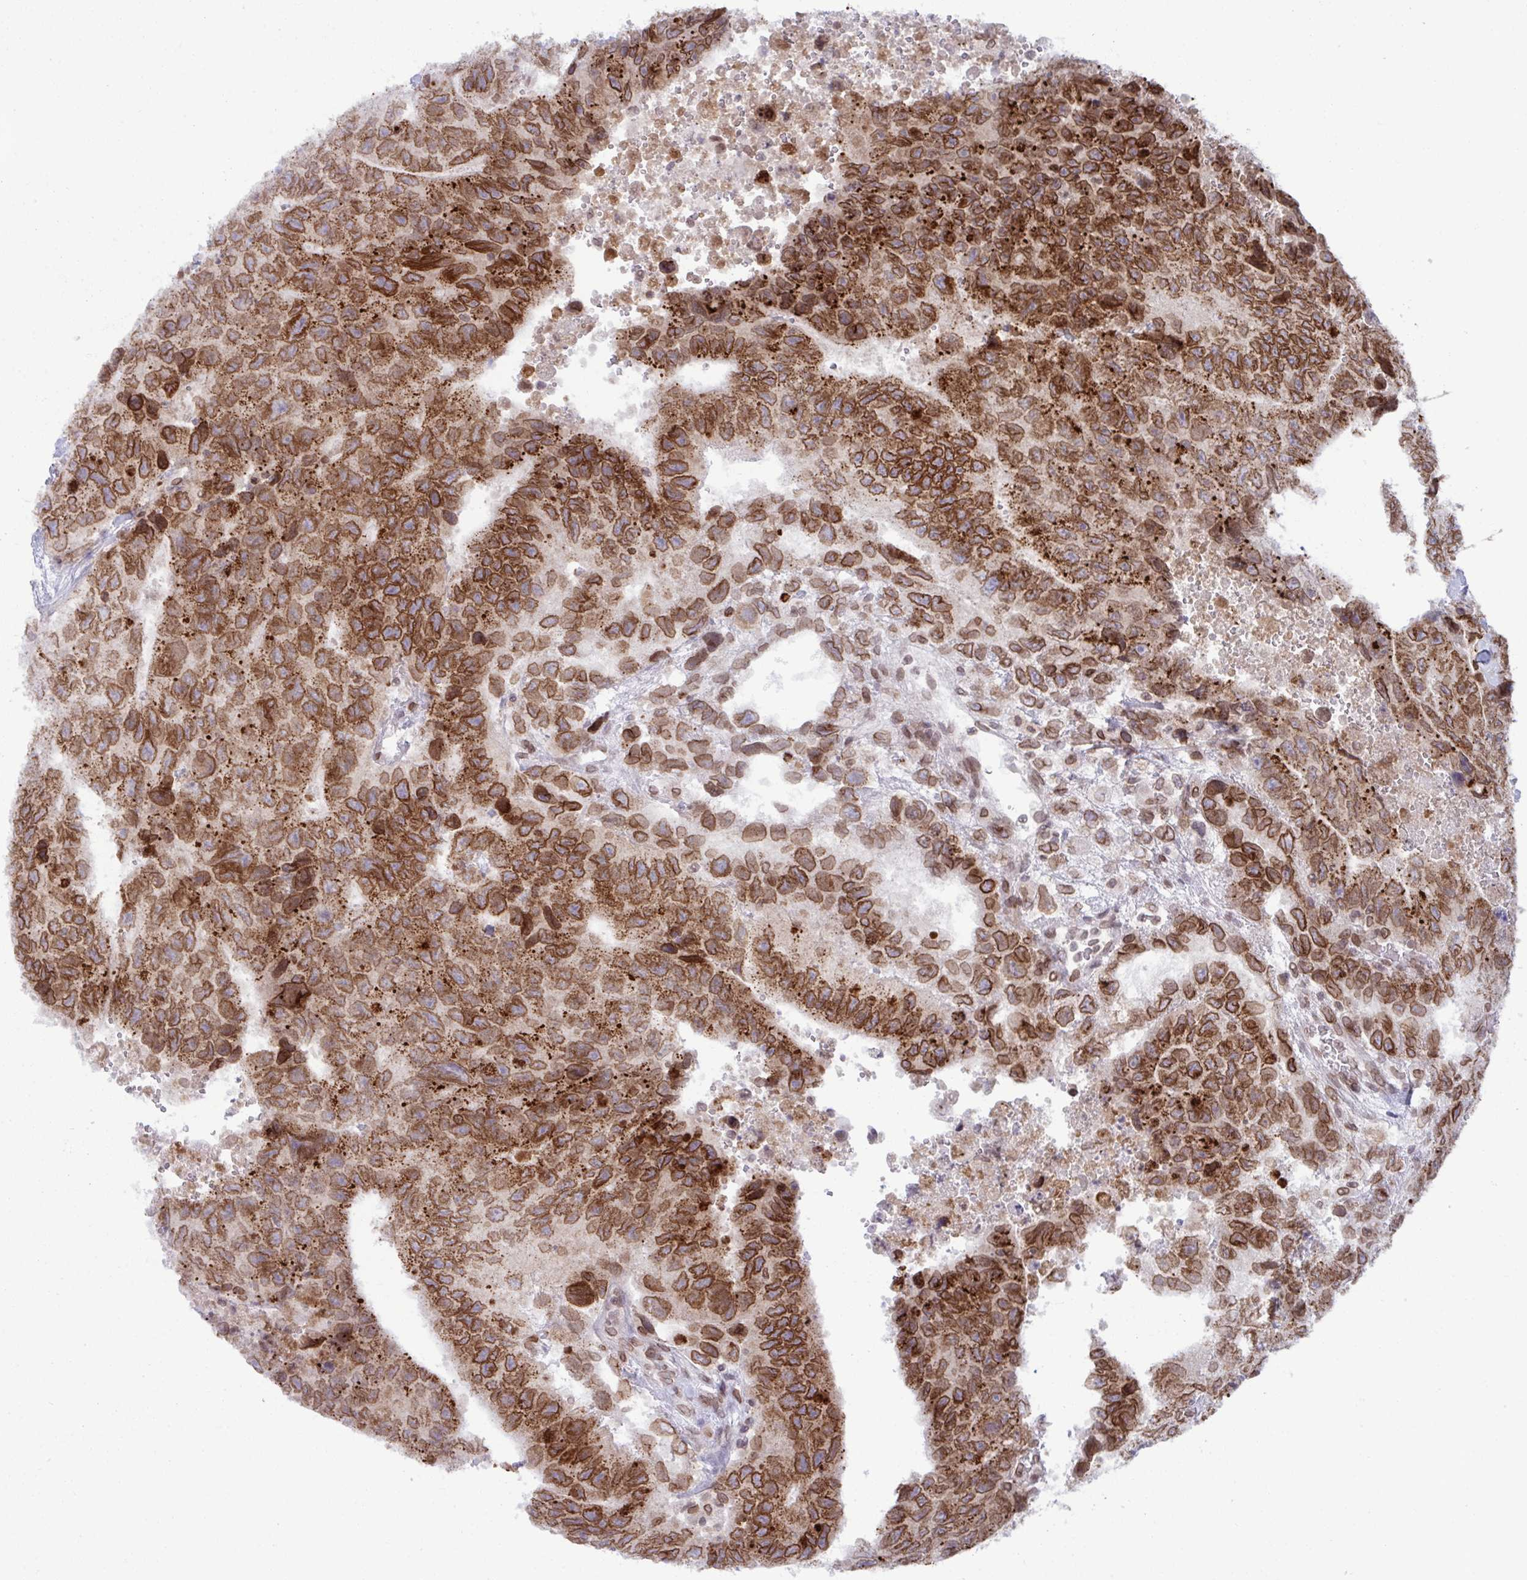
{"staining": {"intensity": "strong", "quantity": ">75%", "location": "cytoplasmic/membranous,nuclear"}, "tissue": "testis cancer", "cell_type": "Tumor cells", "image_type": "cancer", "snomed": [{"axis": "morphology", "description": "Carcinoma, Embryonal, NOS"}, {"axis": "topography", "description": "Testis"}], "caption": "Immunohistochemistry (IHC) of human embryonal carcinoma (testis) displays high levels of strong cytoplasmic/membranous and nuclear staining in approximately >75% of tumor cells. The staining is performed using DAB brown chromogen to label protein expression. The nuclei are counter-stained blue using hematoxylin.", "gene": "RANBP2", "patient": {"sex": "male", "age": 24}}